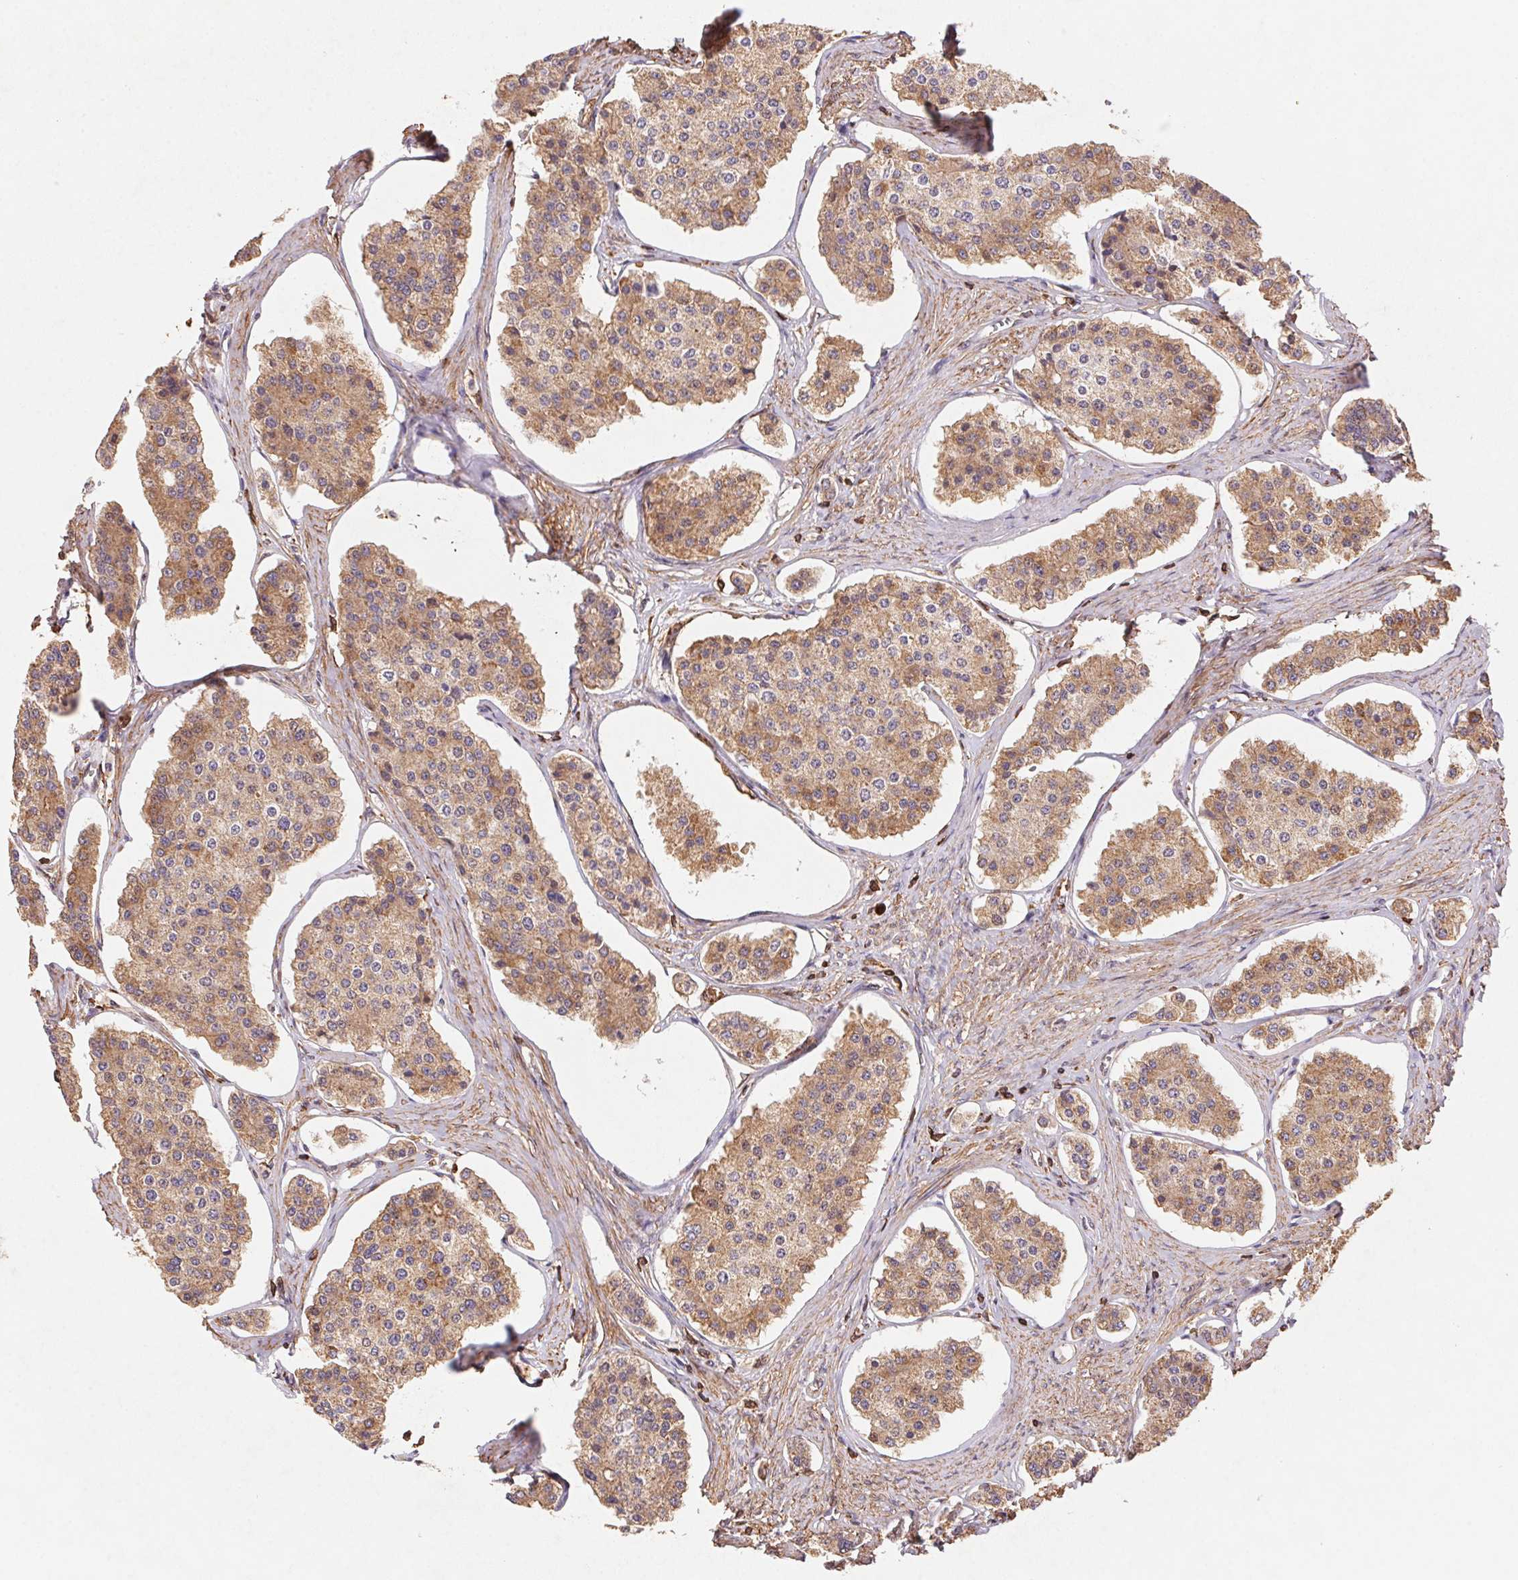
{"staining": {"intensity": "moderate", "quantity": "25%-75%", "location": "cytoplasmic/membranous"}, "tissue": "carcinoid", "cell_type": "Tumor cells", "image_type": "cancer", "snomed": [{"axis": "morphology", "description": "Carcinoid, malignant, NOS"}, {"axis": "topography", "description": "Small intestine"}], "caption": "There is medium levels of moderate cytoplasmic/membranous positivity in tumor cells of carcinoid, as demonstrated by immunohistochemical staining (brown color).", "gene": "ATG10", "patient": {"sex": "female", "age": 65}}